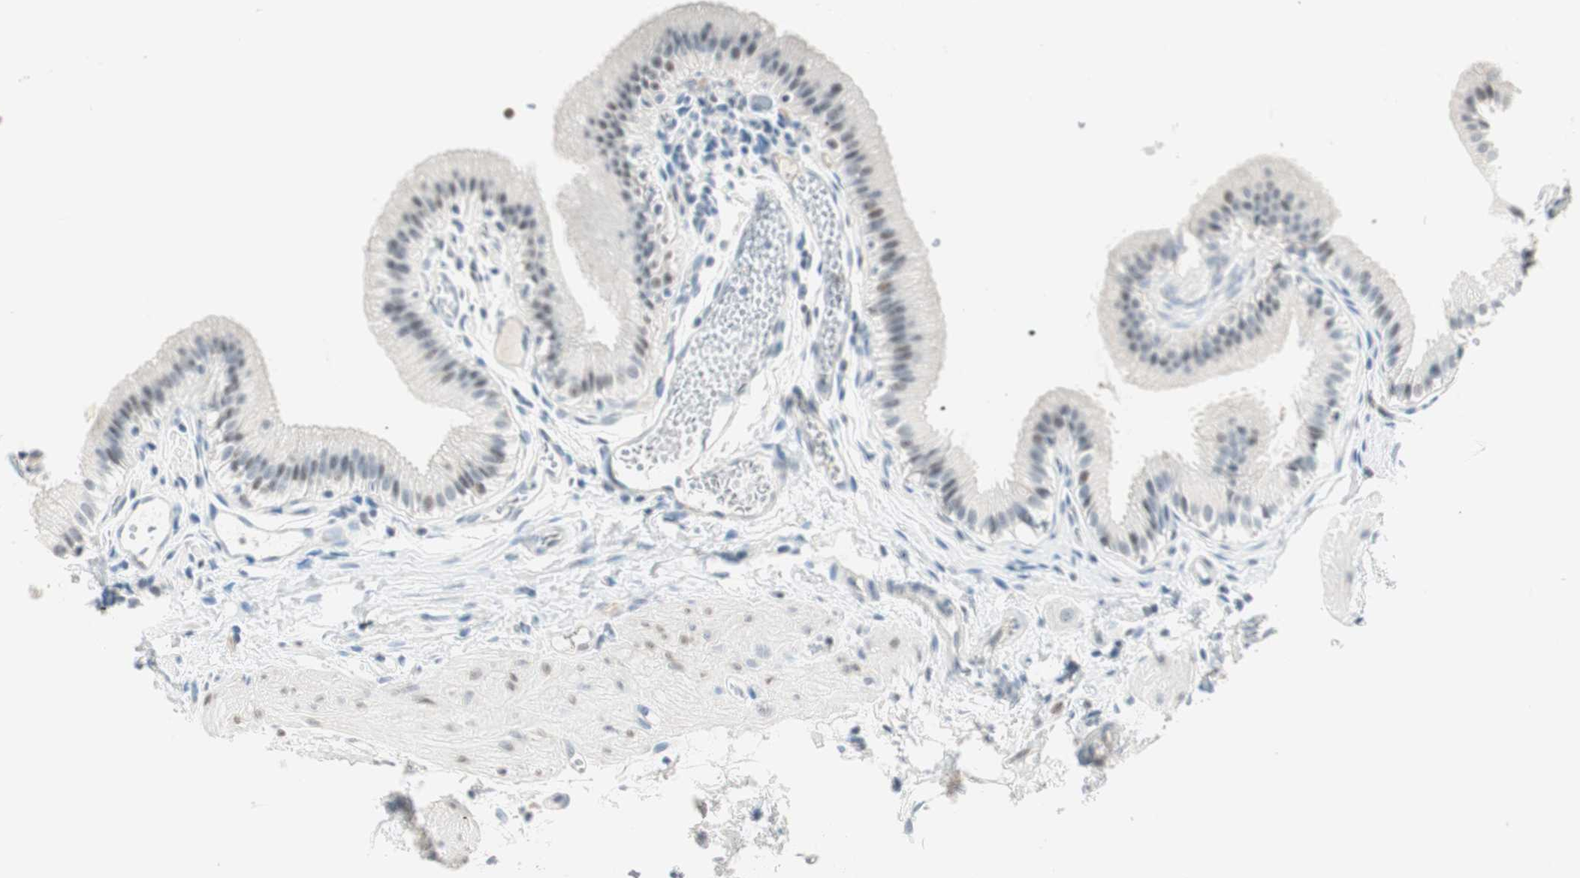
{"staining": {"intensity": "negative", "quantity": "none", "location": "none"}, "tissue": "gallbladder", "cell_type": "Glandular cells", "image_type": "normal", "snomed": [{"axis": "morphology", "description": "Normal tissue, NOS"}, {"axis": "topography", "description": "Gallbladder"}], "caption": "The IHC histopathology image has no significant positivity in glandular cells of gallbladder.", "gene": "HOXB13", "patient": {"sex": "female", "age": 26}}